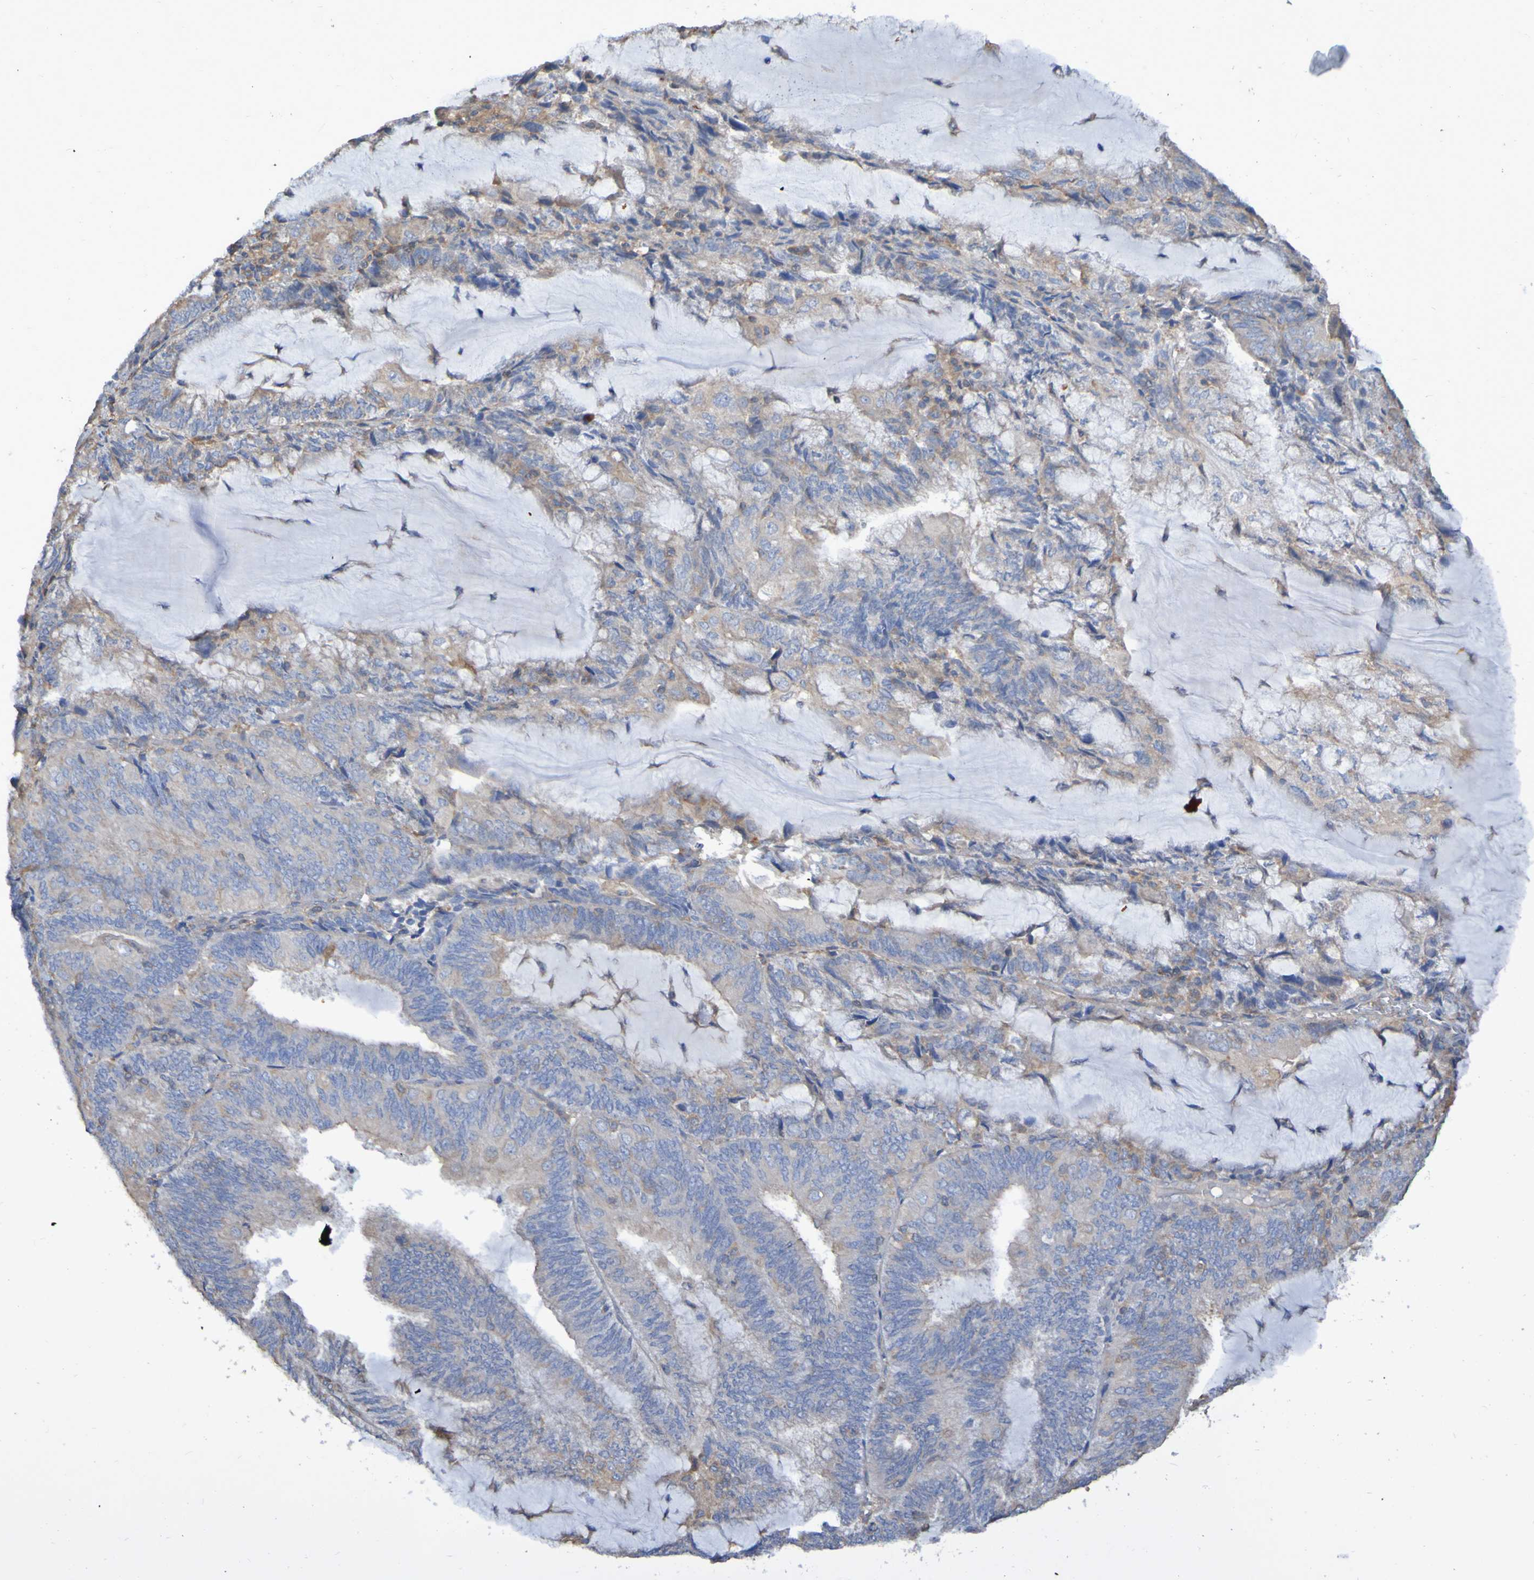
{"staining": {"intensity": "weak", "quantity": ">75%", "location": "cytoplasmic/membranous"}, "tissue": "endometrial cancer", "cell_type": "Tumor cells", "image_type": "cancer", "snomed": [{"axis": "morphology", "description": "Adenocarcinoma, NOS"}, {"axis": "topography", "description": "Endometrium"}], "caption": "Endometrial cancer (adenocarcinoma) tissue shows weak cytoplasmic/membranous expression in approximately >75% of tumor cells, visualized by immunohistochemistry. (Brightfield microscopy of DAB IHC at high magnification).", "gene": "SYNJ1", "patient": {"sex": "female", "age": 81}}